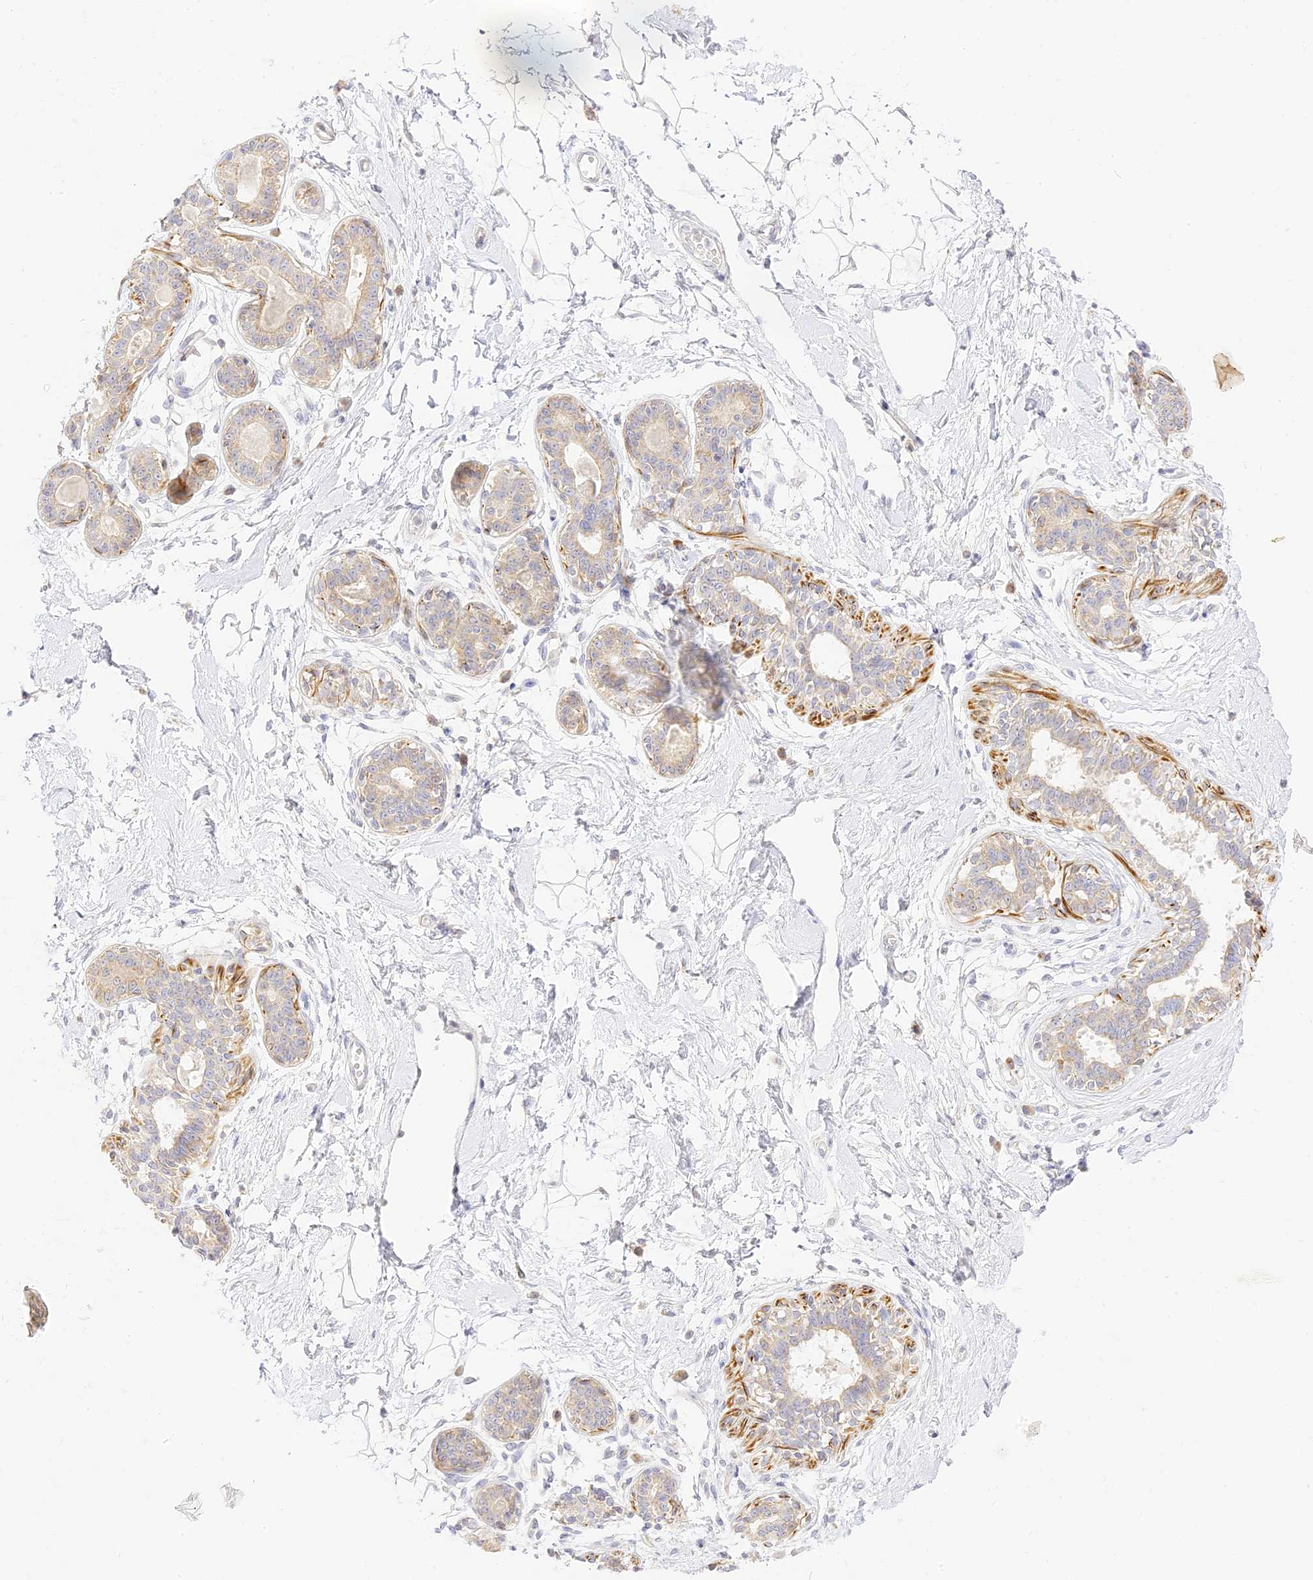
{"staining": {"intensity": "negative", "quantity": "none", "location": "none"}, "tissue": "breast", "cell_type": "Adipocytes", "image_type": "normal", "snomed": [{"axis": "morphology", "description": "Normal tissue, NOS"}, {"axis": "topography", "description": "Breast"}], "caption": "This photomicrograph is of normal breast stained with immunohistochemistry to label a protein in brown with the nuclei are counter-stained blue. There is no positivity in adipocytes. (Brightfield microscopy of DAB (3,3'-diaminobenzidine) immunohistochemistry at high magnification).", "gene": "LRRC15", "patient": {"sex": "female", "age": 45}}